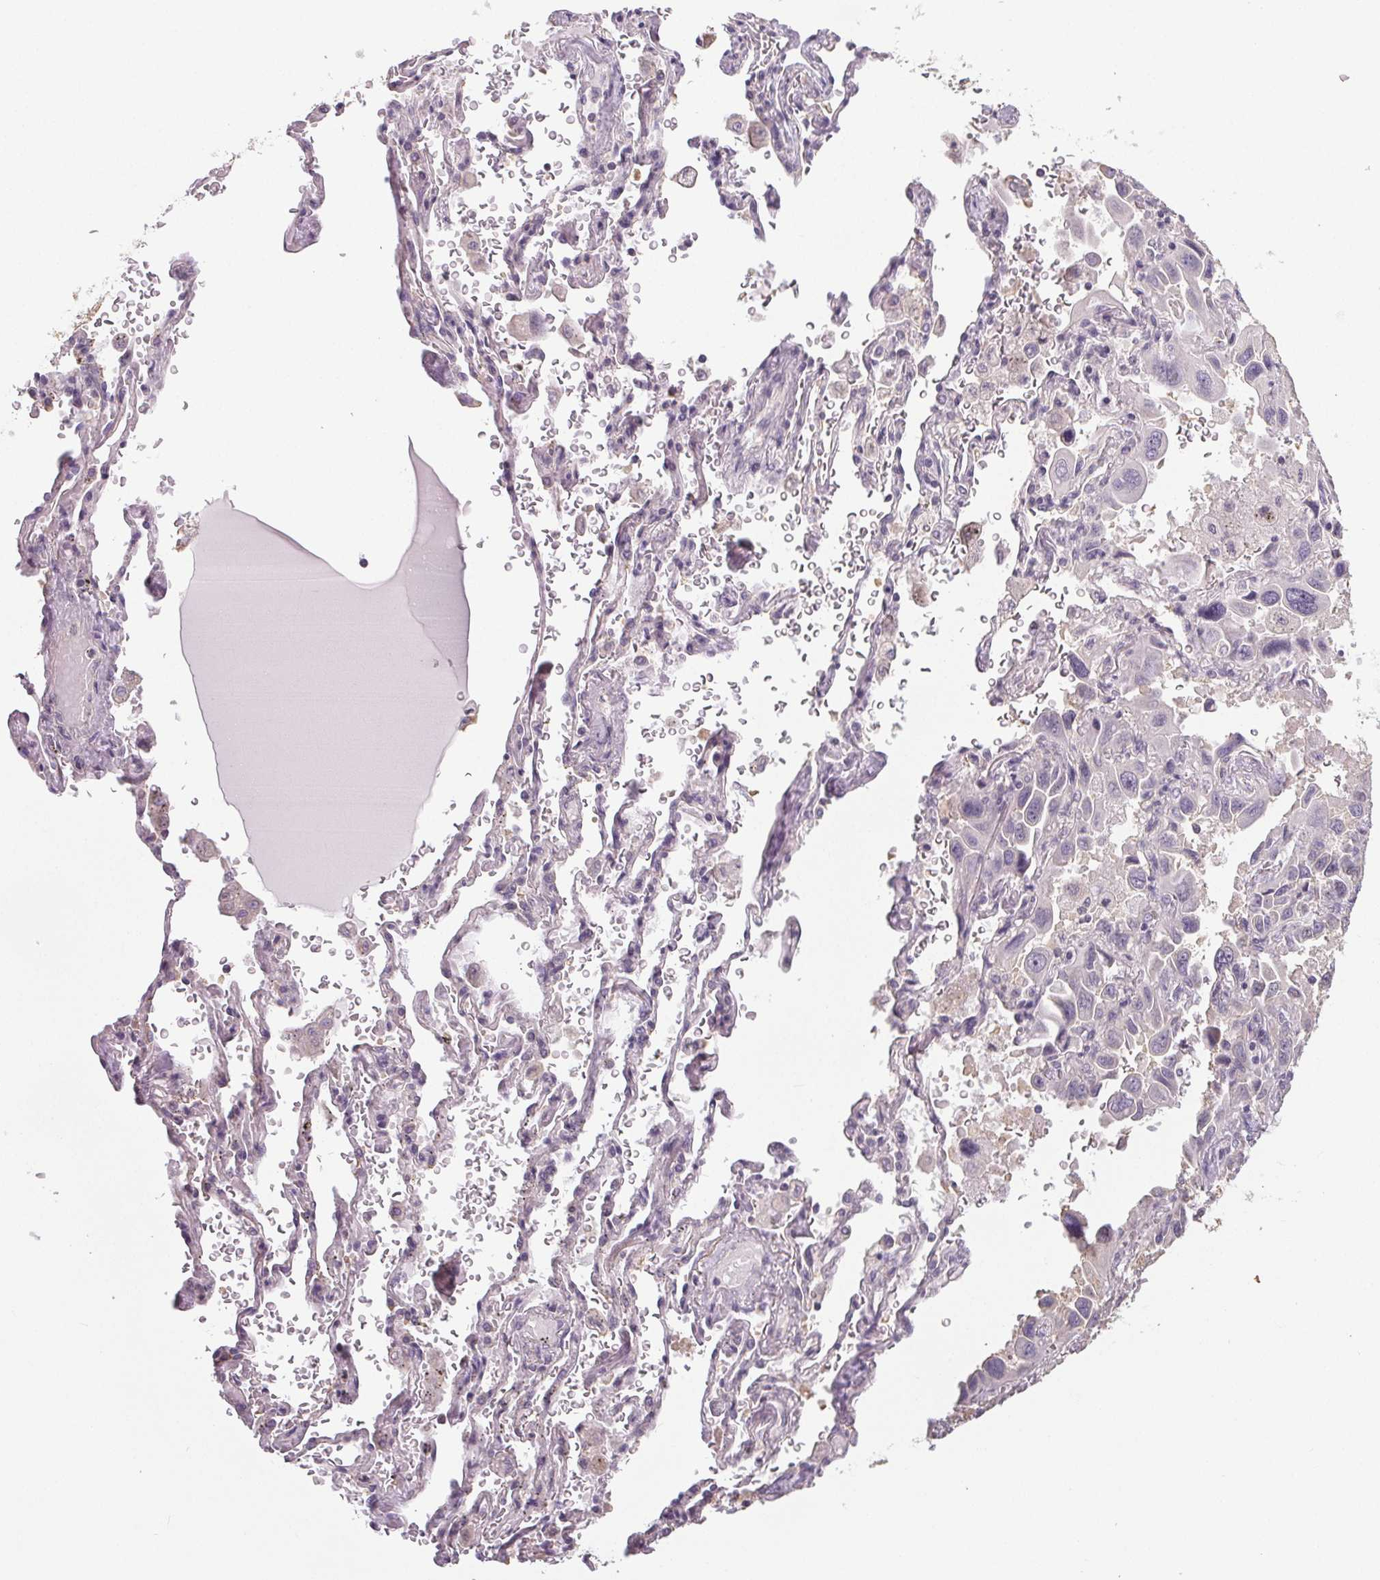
{"staining": {"intensity": "negative", "quantity": "none", "location": "none"}, "tissue": "lung cancer", "cell_type": "Tumor cells", "image_type": "cancer", "snomed": [{"axis": "morphology", "description": "Adenocarcinoma, NOS"}, {"axis": "topography", "description": "Lung"}], "caption": "High magnification brightfield microscopy of adenocarcinoma (lung) stained with DAB (brown) and counterstained with hematoxylin (blue): tumor cells show no significant expression. (Immunohistochemistry (ihc), brightfield microscopy, high magnification).", "gene": "SLC26A2", "patient": {"sex": "male", "age": 64}}